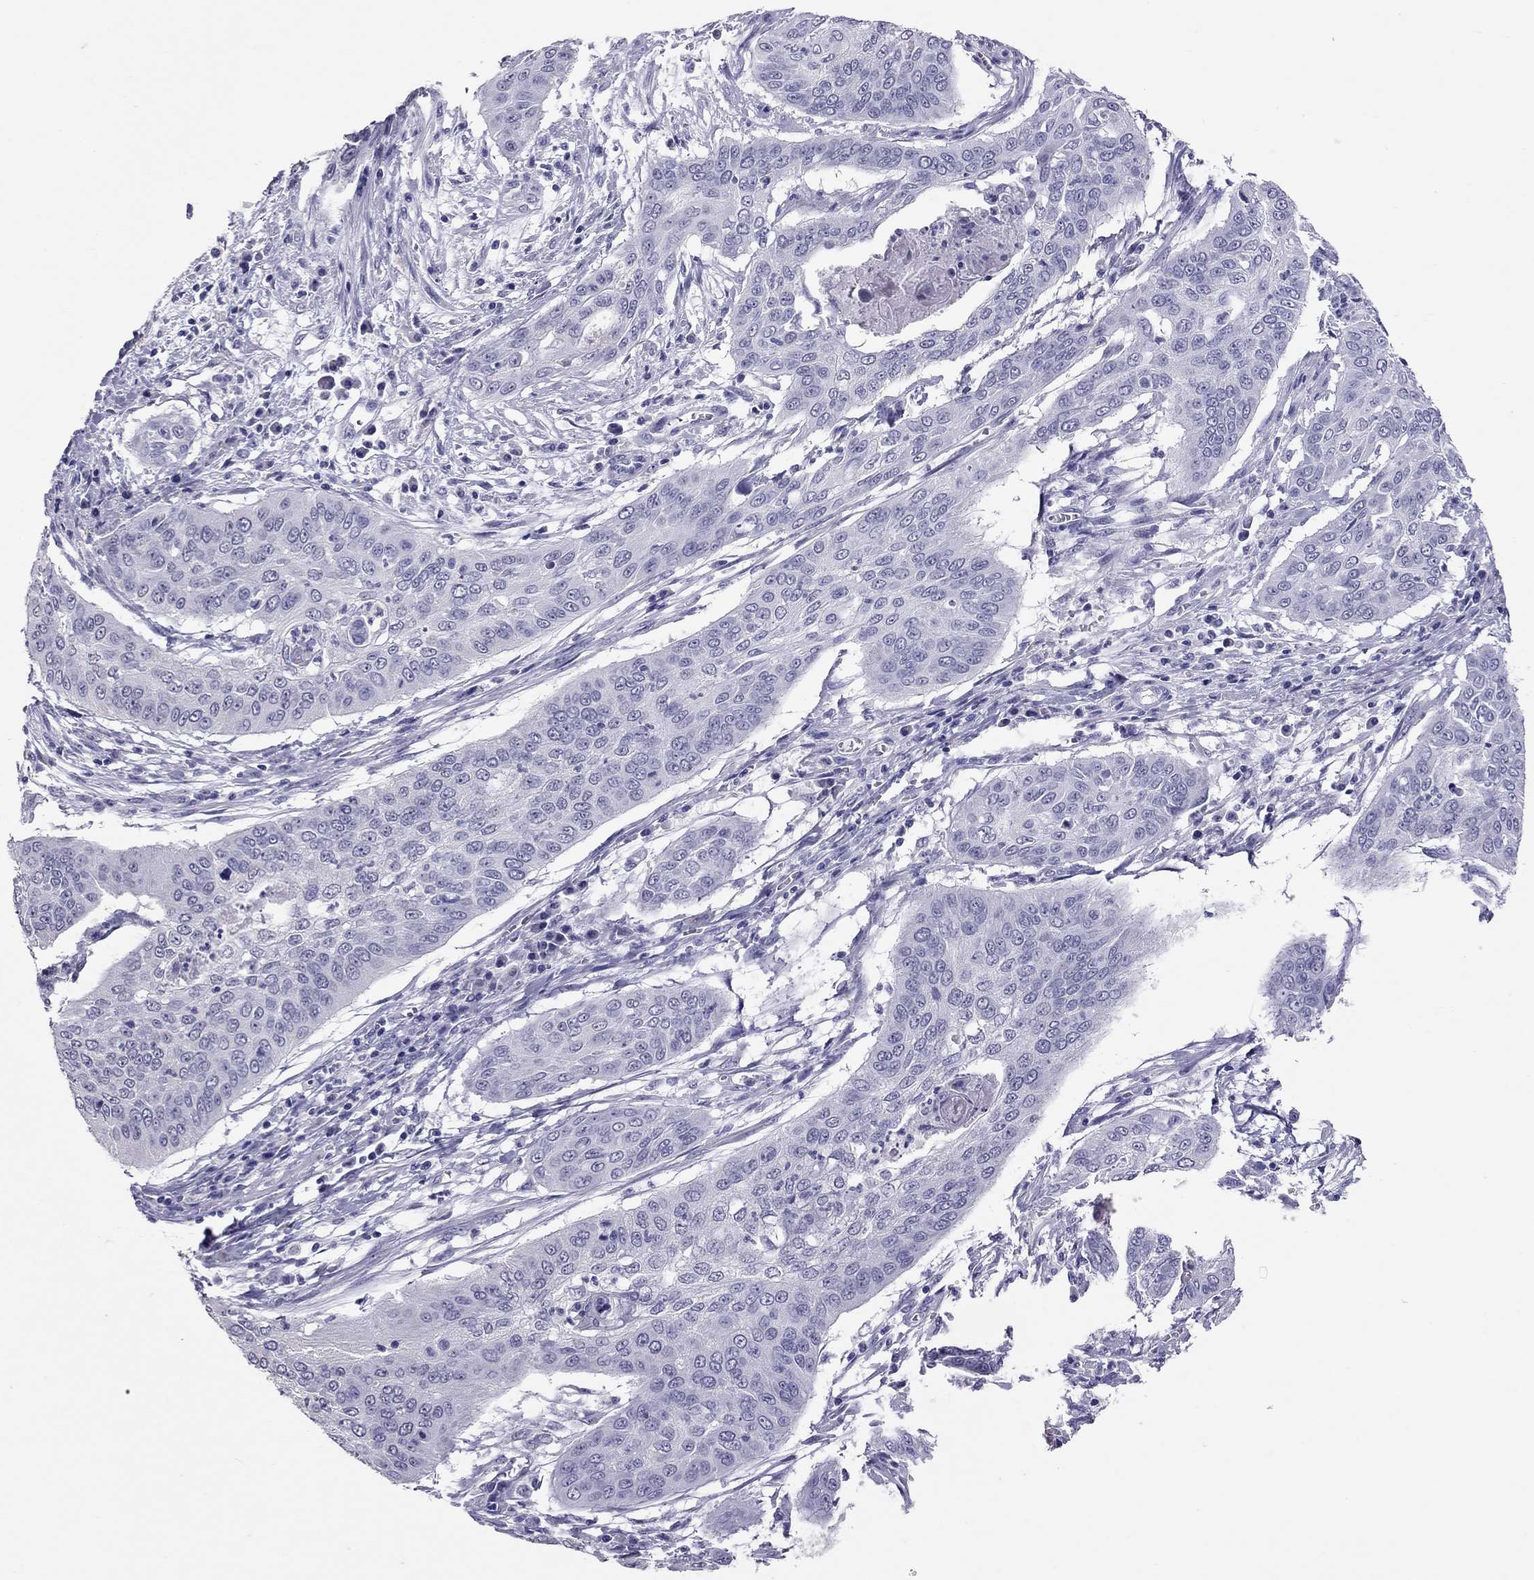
{"staining": {"intensity": "negative", "quantity": "none", "location": "none"}, "tissue": "cervical cancer", "cell_type": "Tumor cells", "image_type": "cancer", "snomed": [{"axis": "morphology", "description": "Squamous cell carcinoma, NOS"}, {"axis": "topography", "description": "Cervix"}], "caption": "Photomicrograph shows no significant protein expression in tumor cells of squamous cell carcinoma (cervical). The staining was performed using DAB to visualize the protein expression in brown, while the nuclei were stained in blue with hematoxylin (Magnification: 20x).", "gene": "PSMB11", "patient": {"sex": "female", "age": 39}}